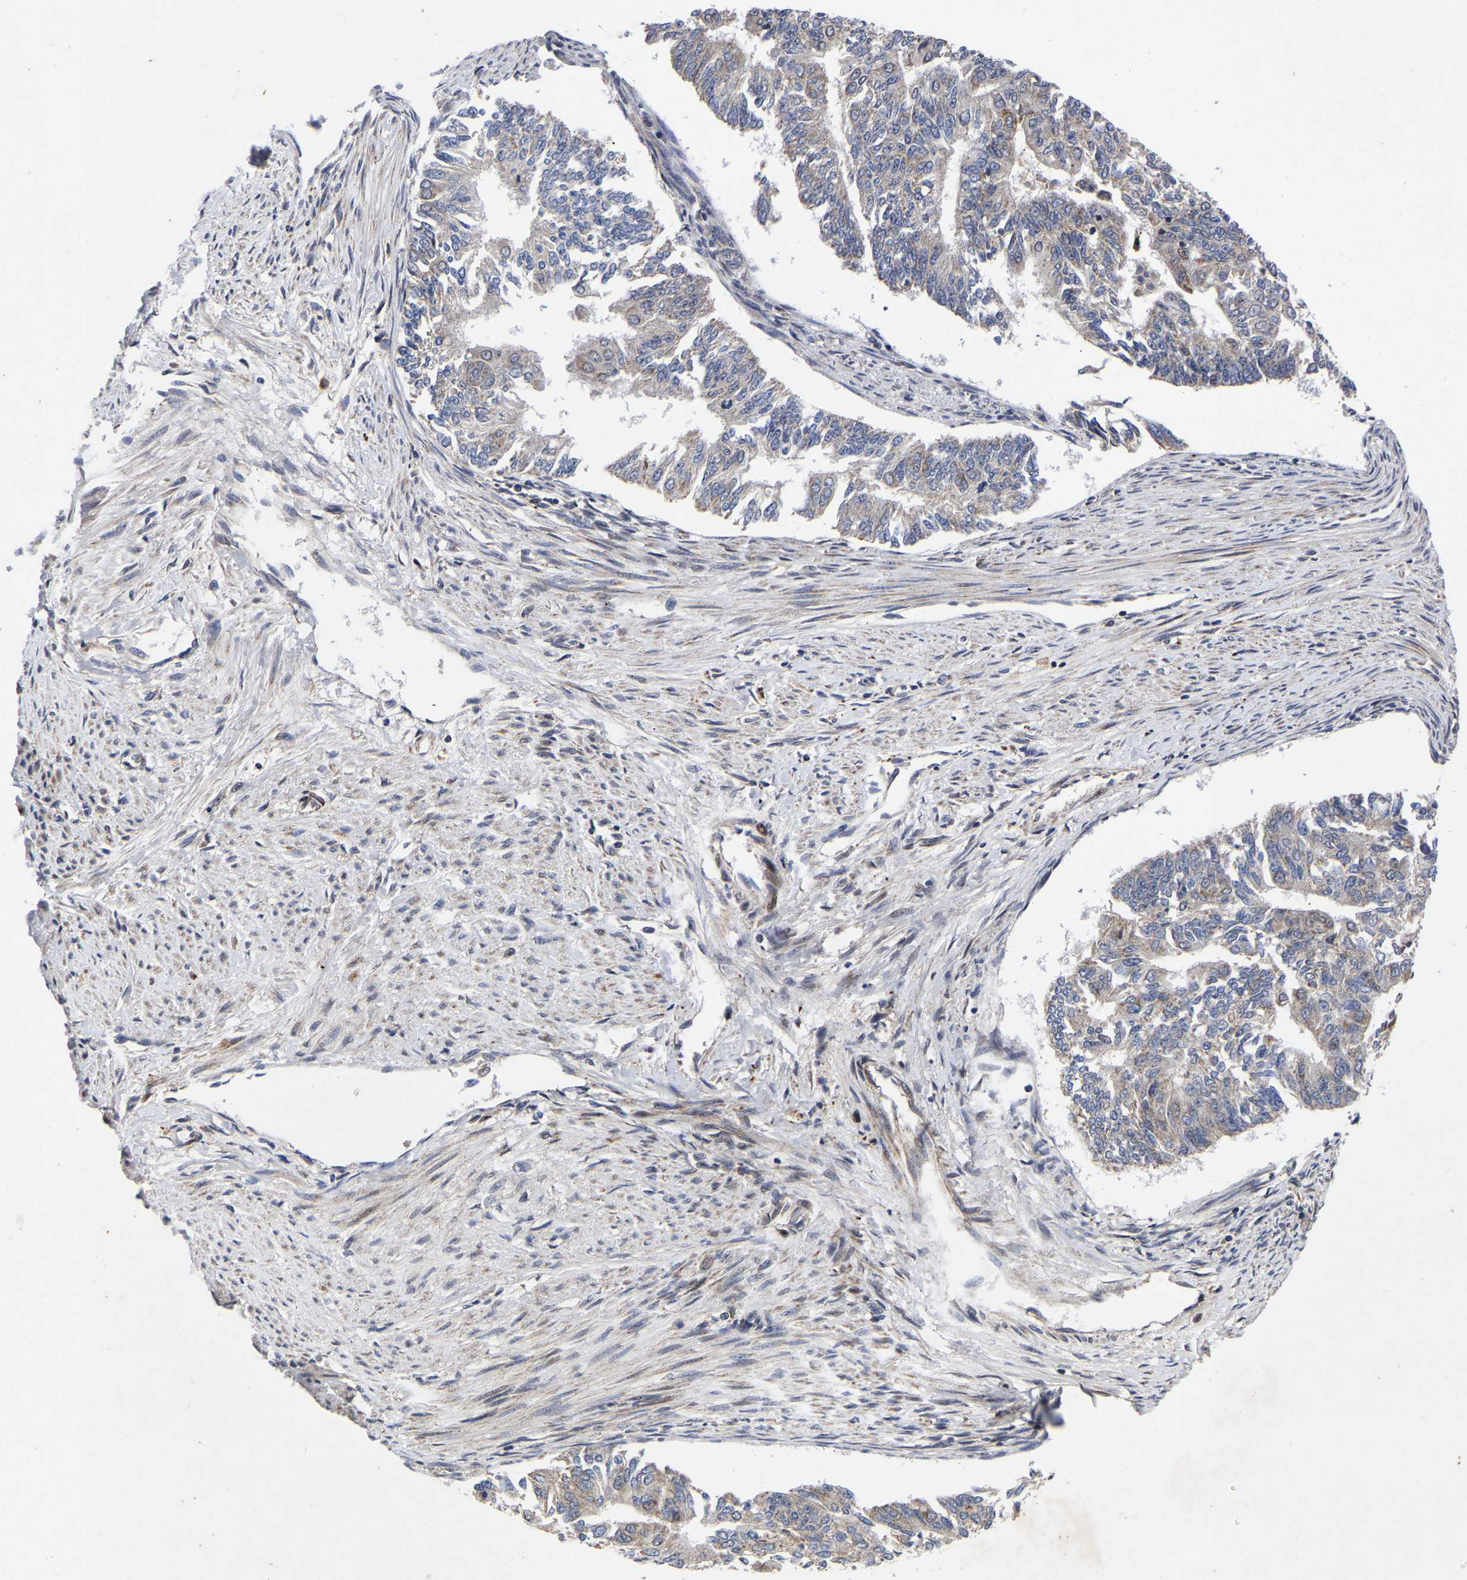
{"staining": {"intensity": "weak", "quantity": "<25%", "location": "cytoplasmic/membranous"}, "tissue": "endometrial cancer", "cell_type": "Tumor cells", "image_type": "cancer", "snomed": [{"axis": "morphology", "description": "Adenocarcinoma, NOS"}, {"axis": "topography", "description": "Endometrium"}], "caption": "Immunohistochemistry (IHC) photomicrograph of neoplastic tissue: human adenocarcinoma (endometrial) stained with DAB exhibits no significant protein expression in tumor cells.", "gene": "JUNB", "patient": {"sex": "female", "age": 32}}